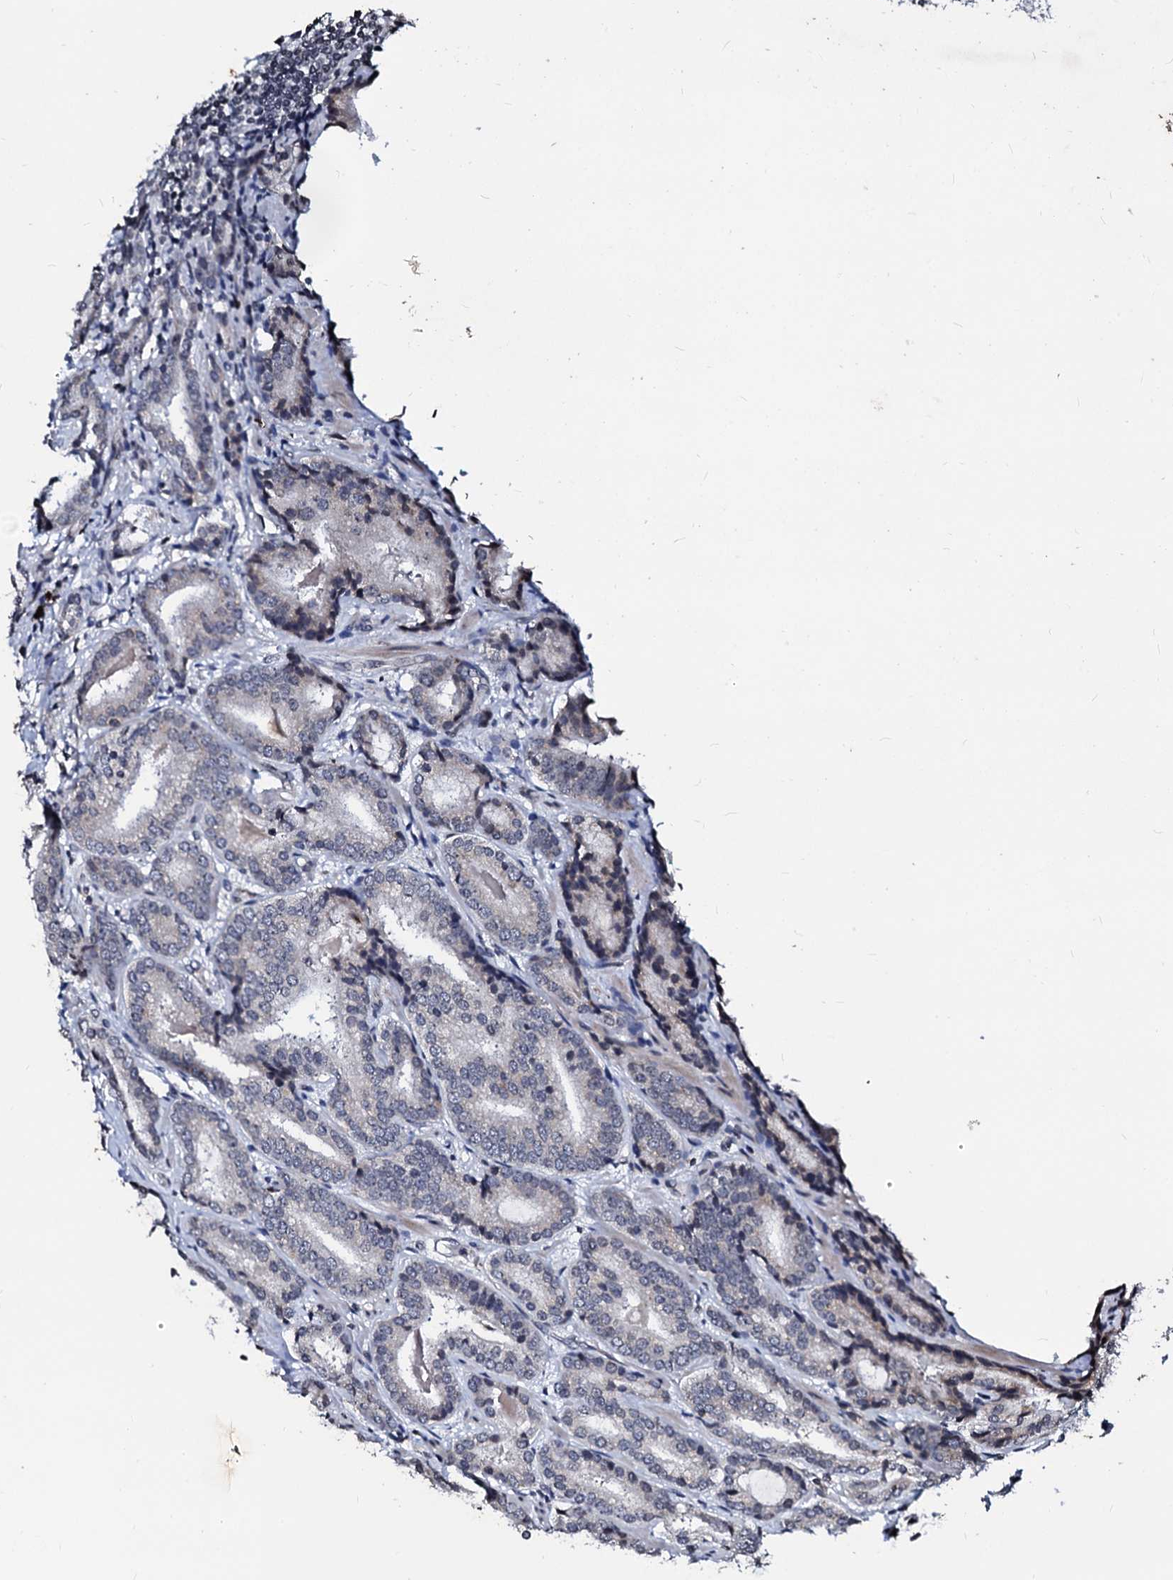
{"staining": {"intensity": "negative", "quantity": "none", "location": "none"}, "tissue": "prostate cancer", "cell_type": "Tumor cells", "image_type": "cancer", "snomed": [{"axis": "morphology", "description": "Adenocarcinoma, High grade"}, {"axis": "topography", "description": "Prostate"}], "caption": "High-grade adenocarcinoma (prostate) stained for a protein using IHC exhibits no expression tumor cells.", "gene": "LSM11", "patient": {"sex": "male", "age": 63}}